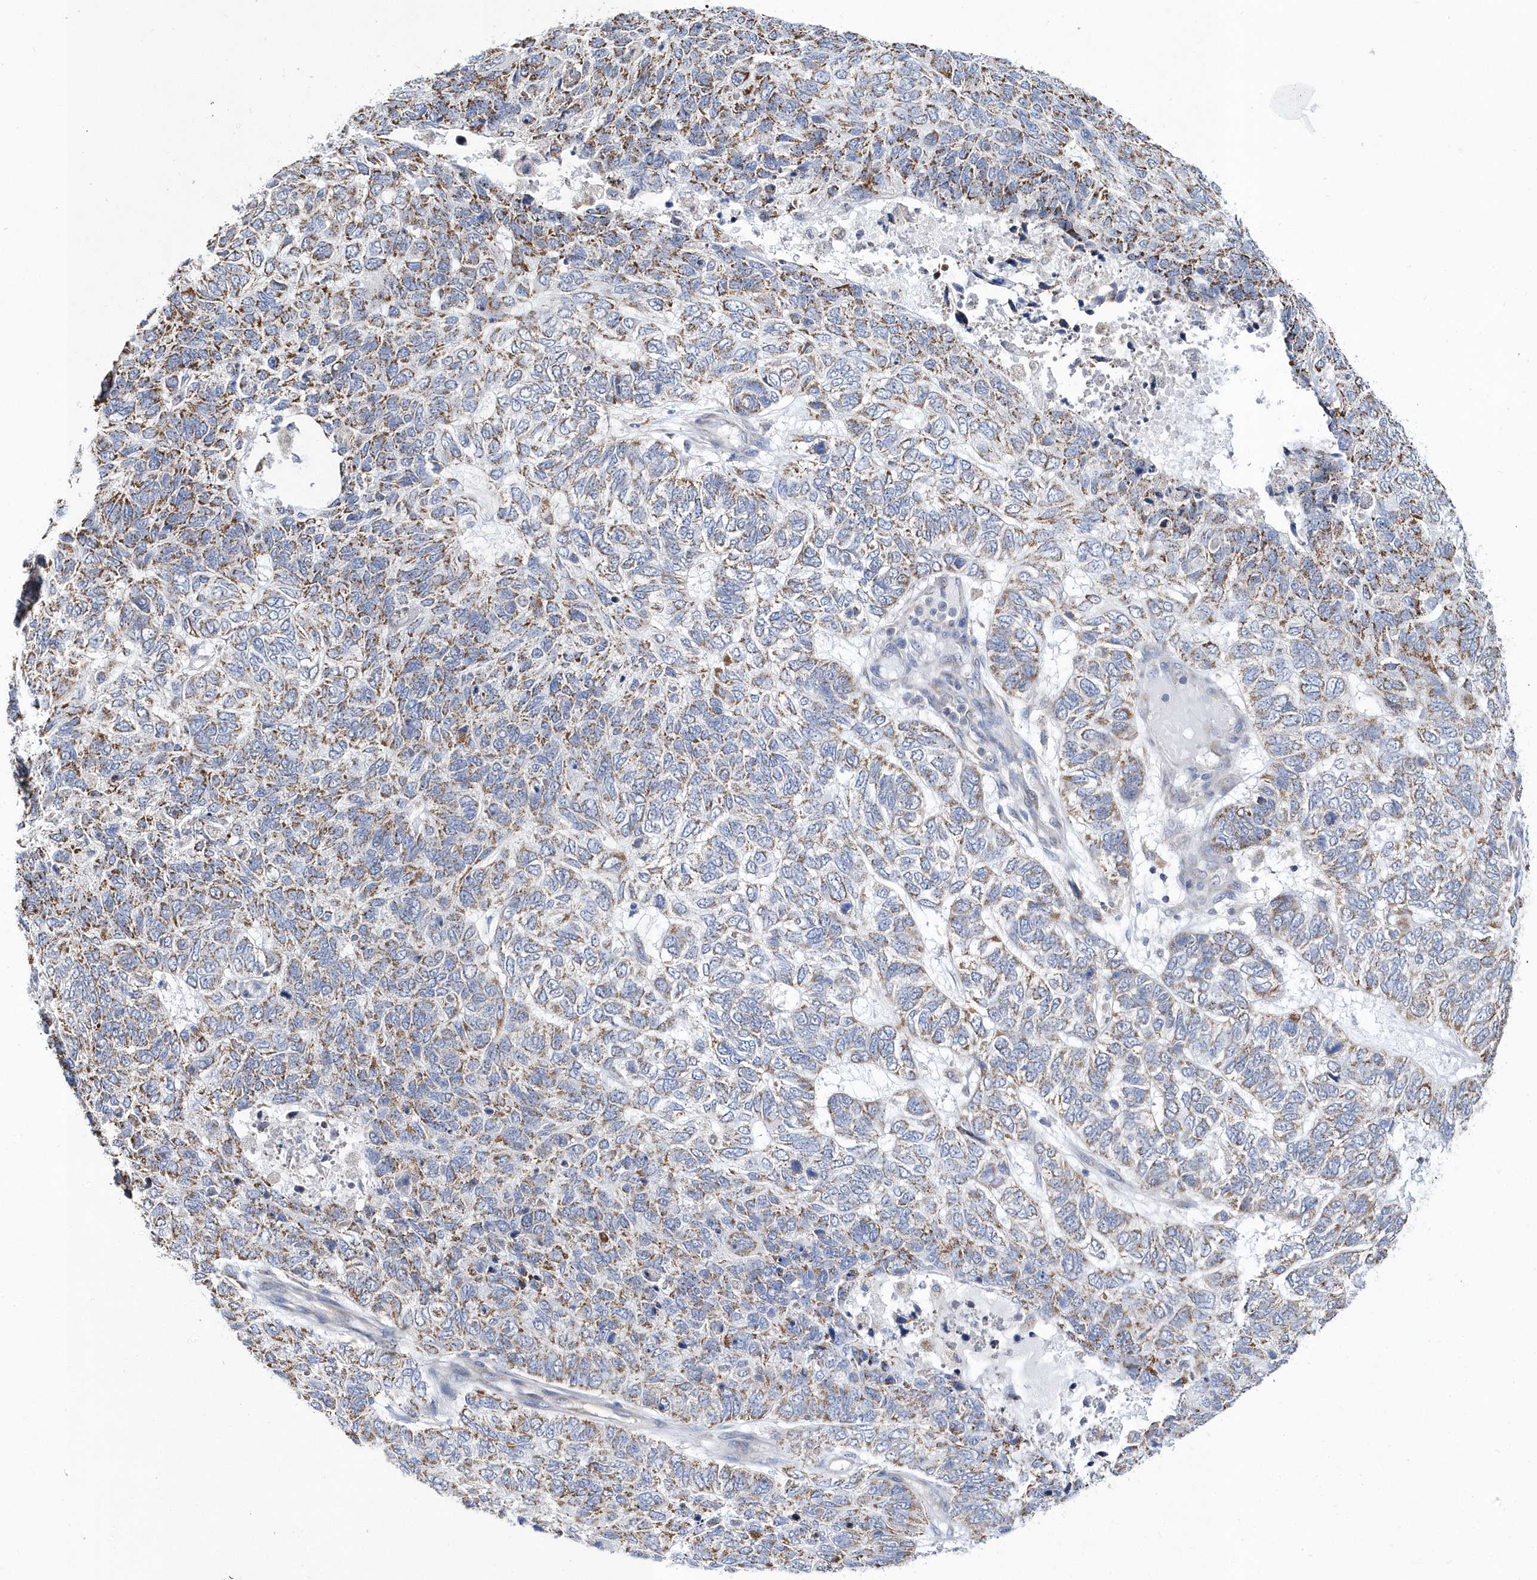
{"staining": {"intensity": "moderate", "quantity": ">75%", "location": "cytoplasmic/membranous"}, "tissue": "skin cancer", "cell_type": "Tumor cells", "image_type": "cancer", "snomed": [{"axis": "morphology", "description": "Basal cell carcinoma"}, {"axis": "topography", "description": "Skin"}], "caption": "An immunohistochemistry (IHC) micrograph of neoplastic tissue is shown. Protein staining in brown labels moderate cytoplasmic/membranous positivity in skin basal cell carcinoma within tumor cells.", "gene": "SPATA5", "patient": {"sex": "female", "age": 65}}